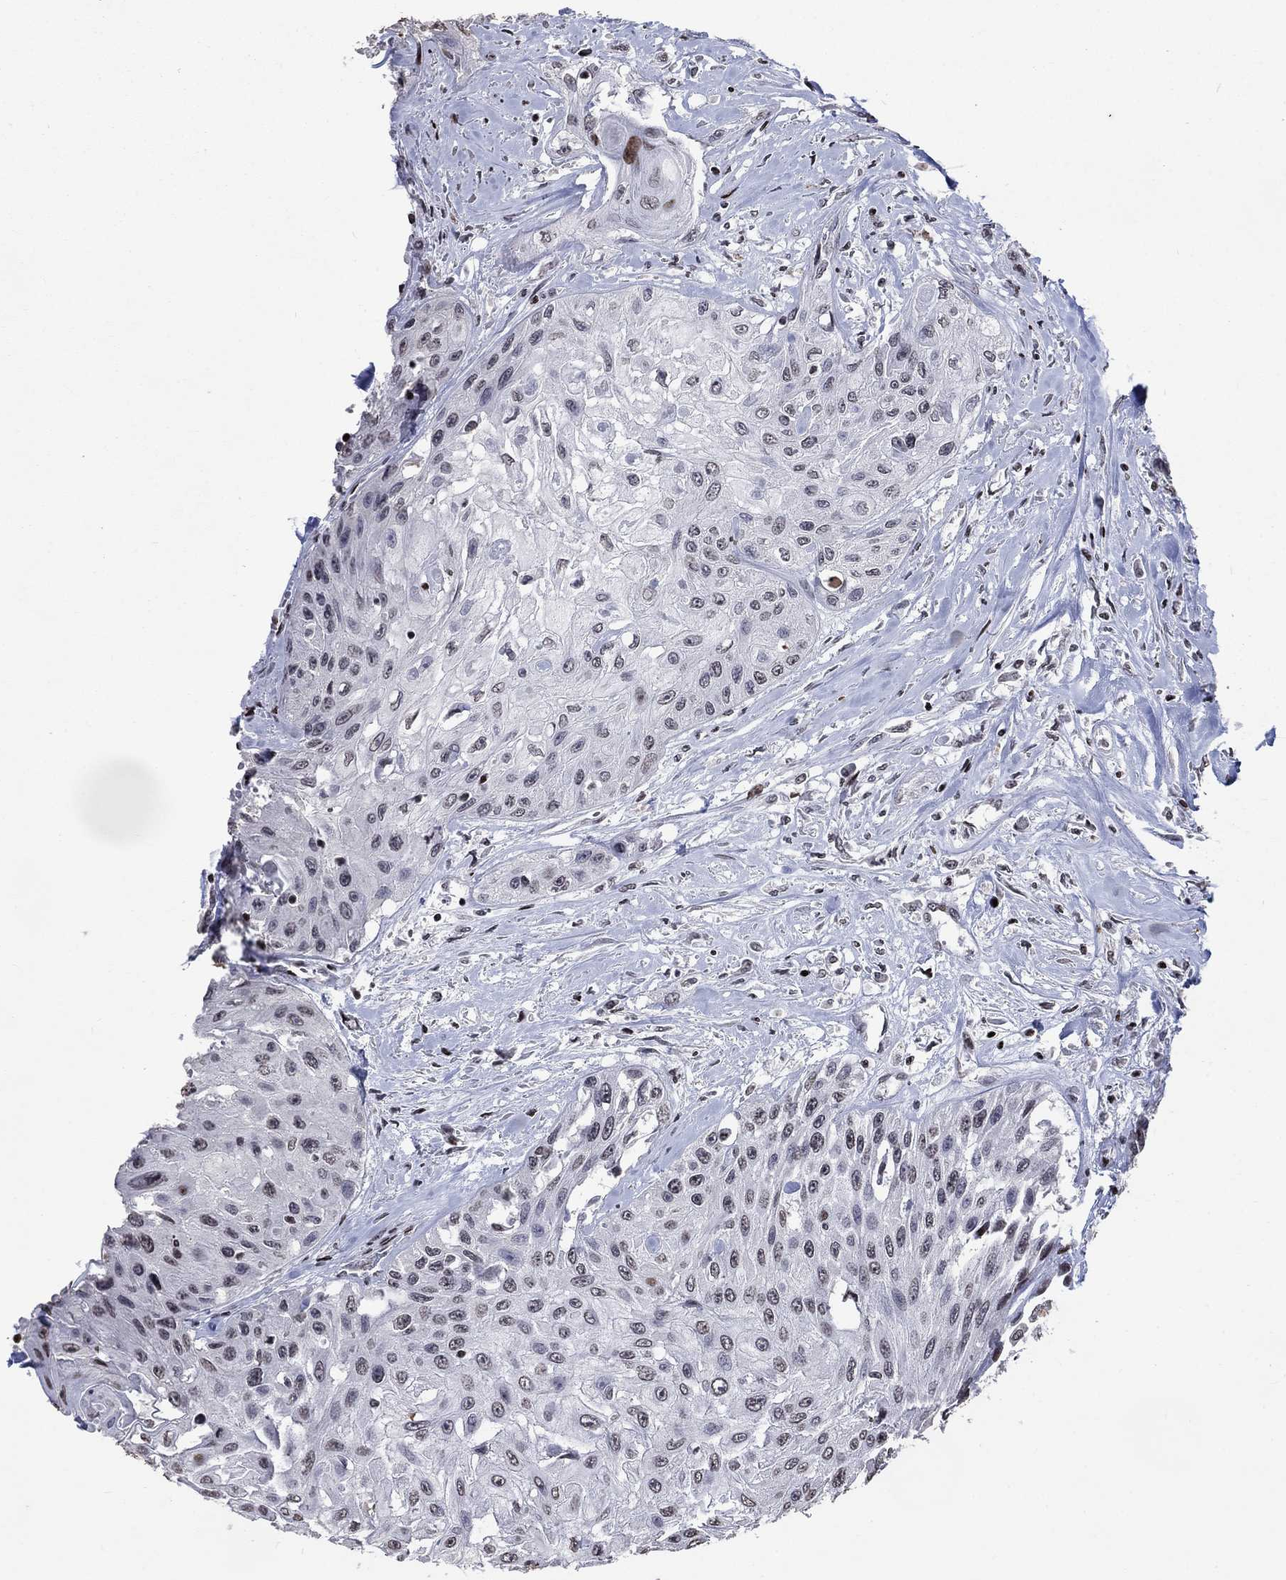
{"staining": {"intensity": "negative", "quantity": "none", "location": "none"}, "tissue": "head and neck cancer", "cell_type": "Tumor cells", "image_type": "cancer", "snomed": [{"axis": "morphology", "description": "Normal tissue, NOS"}, {"axis": "morphology", "description": "Squamous cell carcinoma, NOS"}, {"axis": "topography", "description": "Oral tissue"}, {"axis": "topography", "description": "Peripheral nerve tissue"}, {"axis": "topography", "description": "Head-Neck"}], "caption": "High power microscopy image of an immunohistochemistry (IHC) histopathology image of squamous cell carcinoma (head and neck), revealing no significant staining in tumor cells. (Immunohistochemistry, brightfield microscopy, high magnification).", "gene": "SRSF3", "patient": {"sex": "female", "age": 59}}